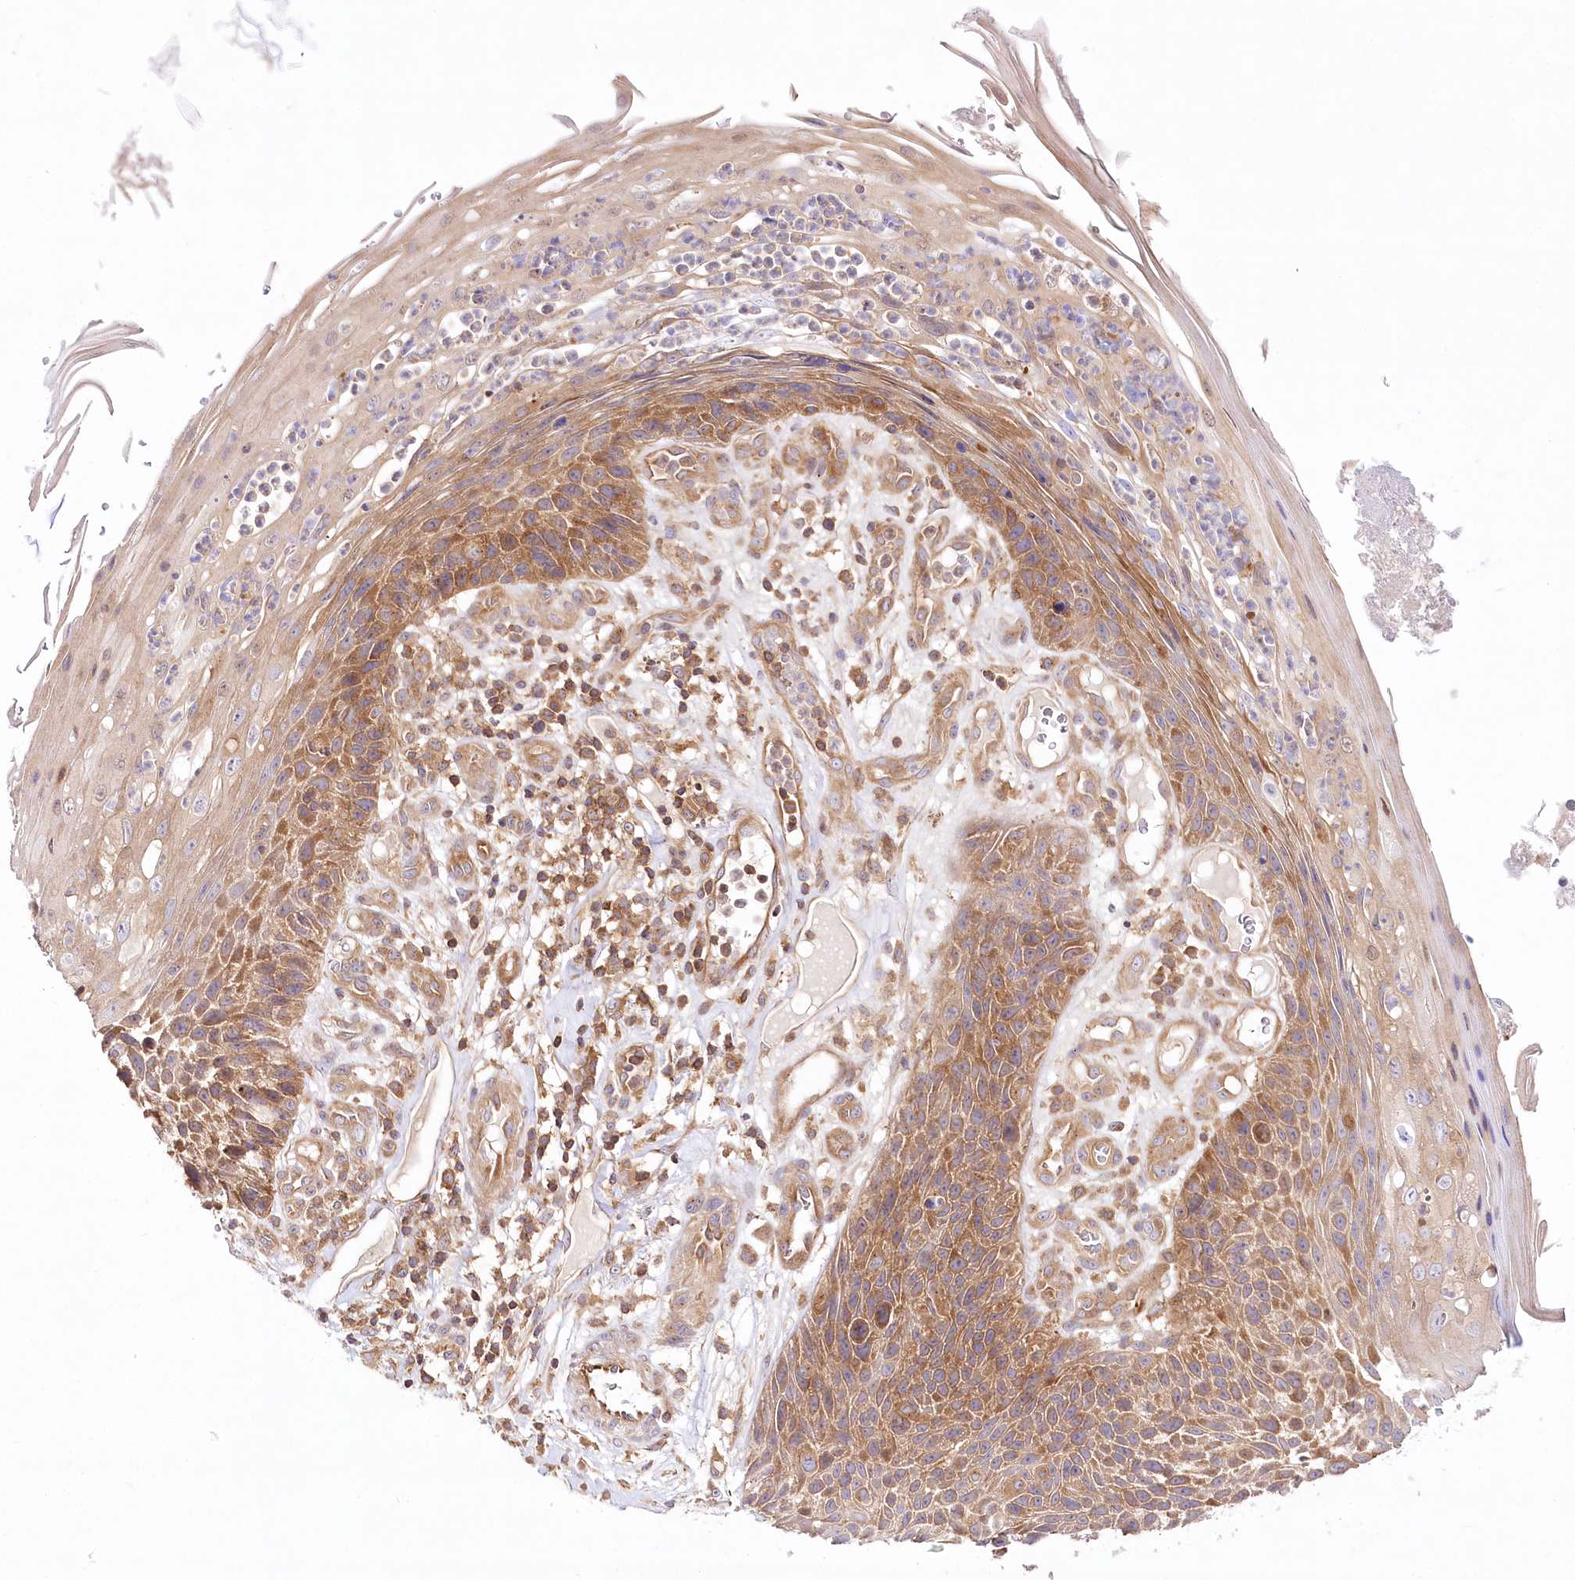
{"staining": {"intensity": "moderate", "quantity": ">75%", "location": "cytoplasmic/membranous"}, "tissue": "skin cancer", "cell_type": "Tumor cells", "image_type": "cancer", "snomed": [{"axis": "morphology", "description": "Squamous cell carcinoma, NOS"}, {"axis": "topography", "description": "Skin"}], "caption": "Tumor cells exhibit medium levels of moderate cytoplasmic/membranous expression in about >75% of cells in squamous cell carcinoma (skin). Ihc stains the protein of interest in brown and the nuclei are stained blue.", "gene": "ABRAXAS2", "patient": {"sex": "female", "age": 88}}